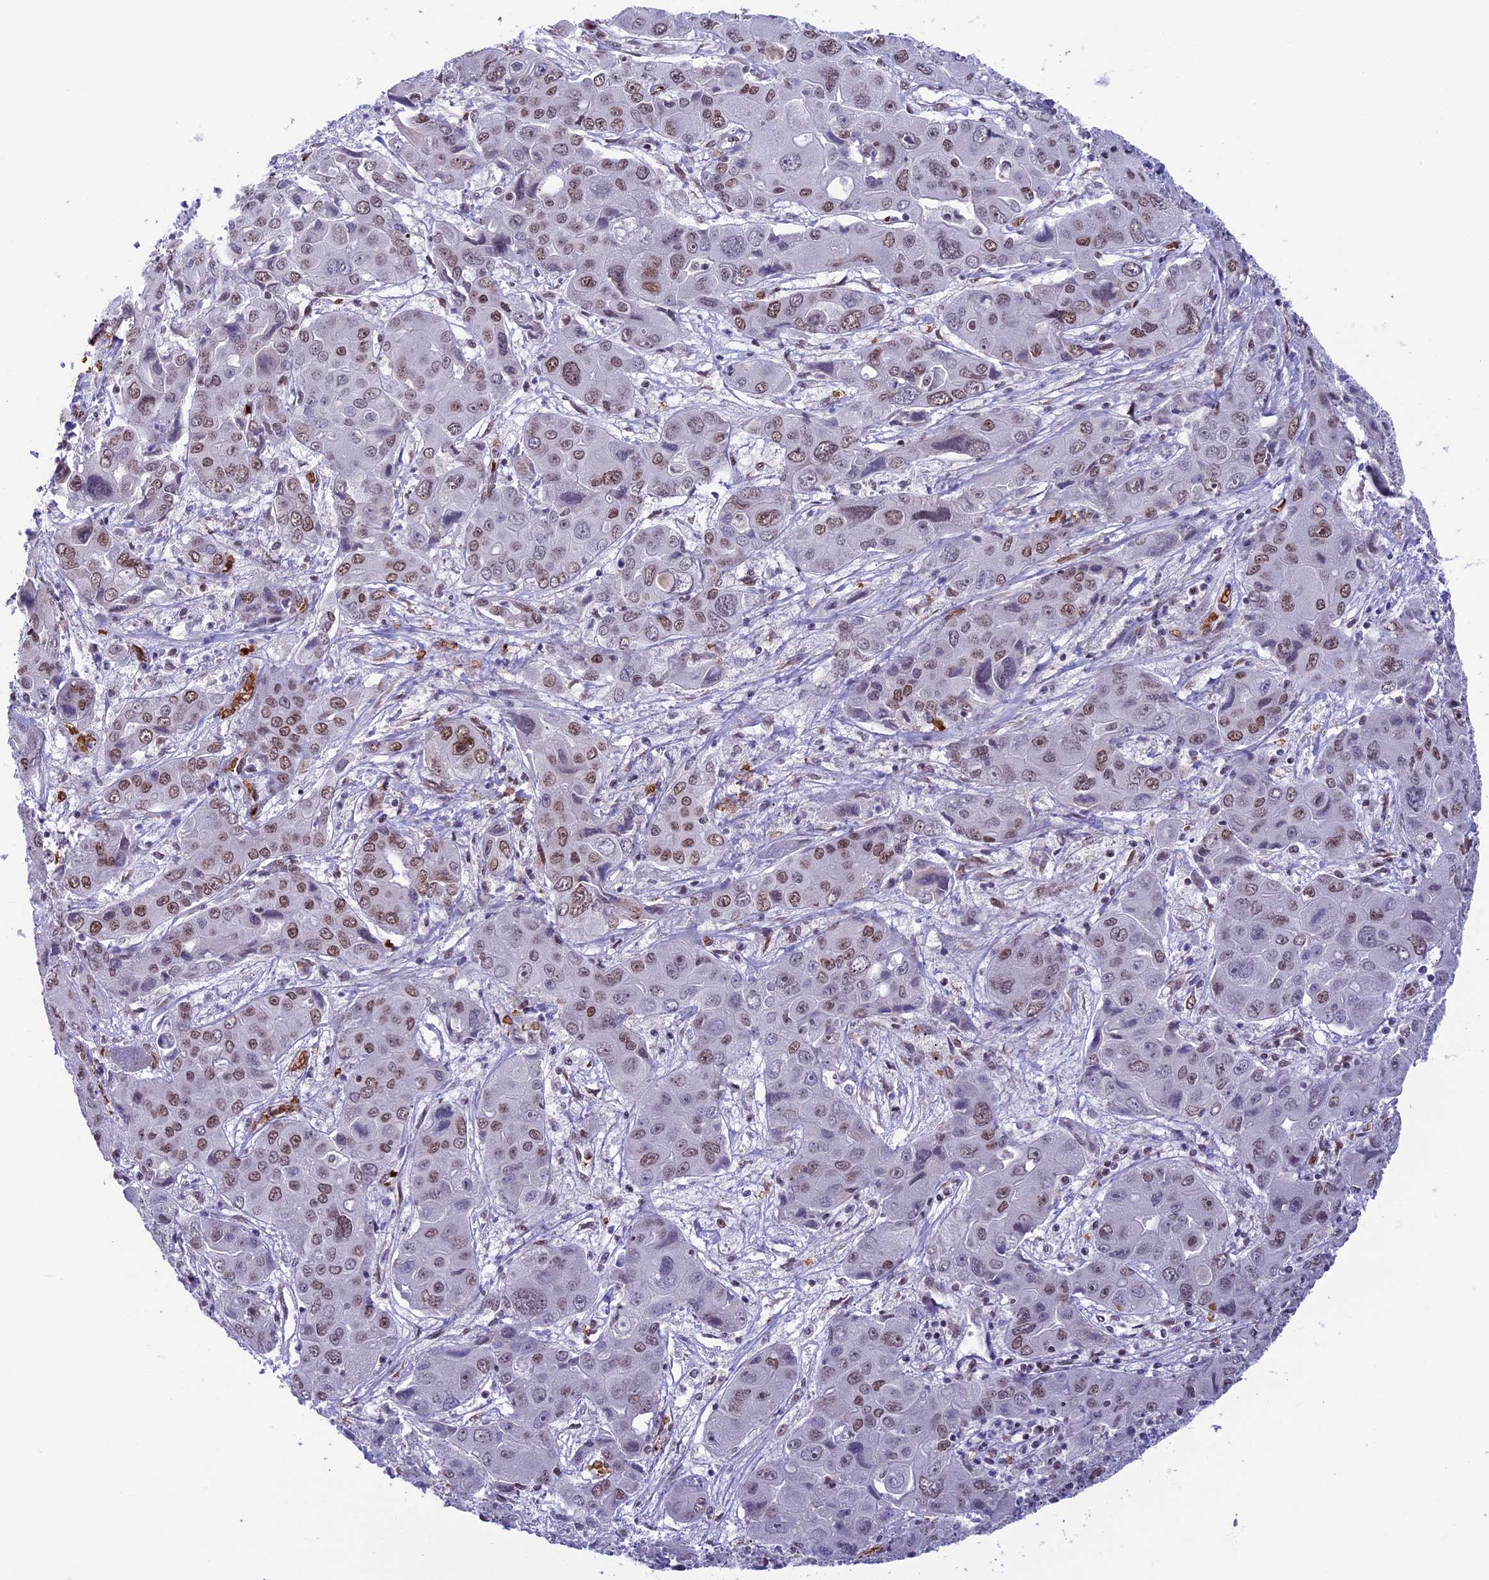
{"staining": {"intensity": "moderate", "quantity": "25%-75%", "location": "nuclear"}, "tissue": "liver cancer", "cell_type": "Tumor cells", "image_type": "cancer", "snomed": [{"axis": "morphology", "description": "Cholangiocarcinoma"}, {"axis": "topography", "description": "Liver"}], "caption": "A brown stain labels moderate nuclear positivity of a protein in human liver cancer (cholangiocarcinoma) tumor cells. (IHC, brightfield microscopy, high magnification).", "gene": "MPHOSPH8", "patient": {"sex": "male", "age": 67}}